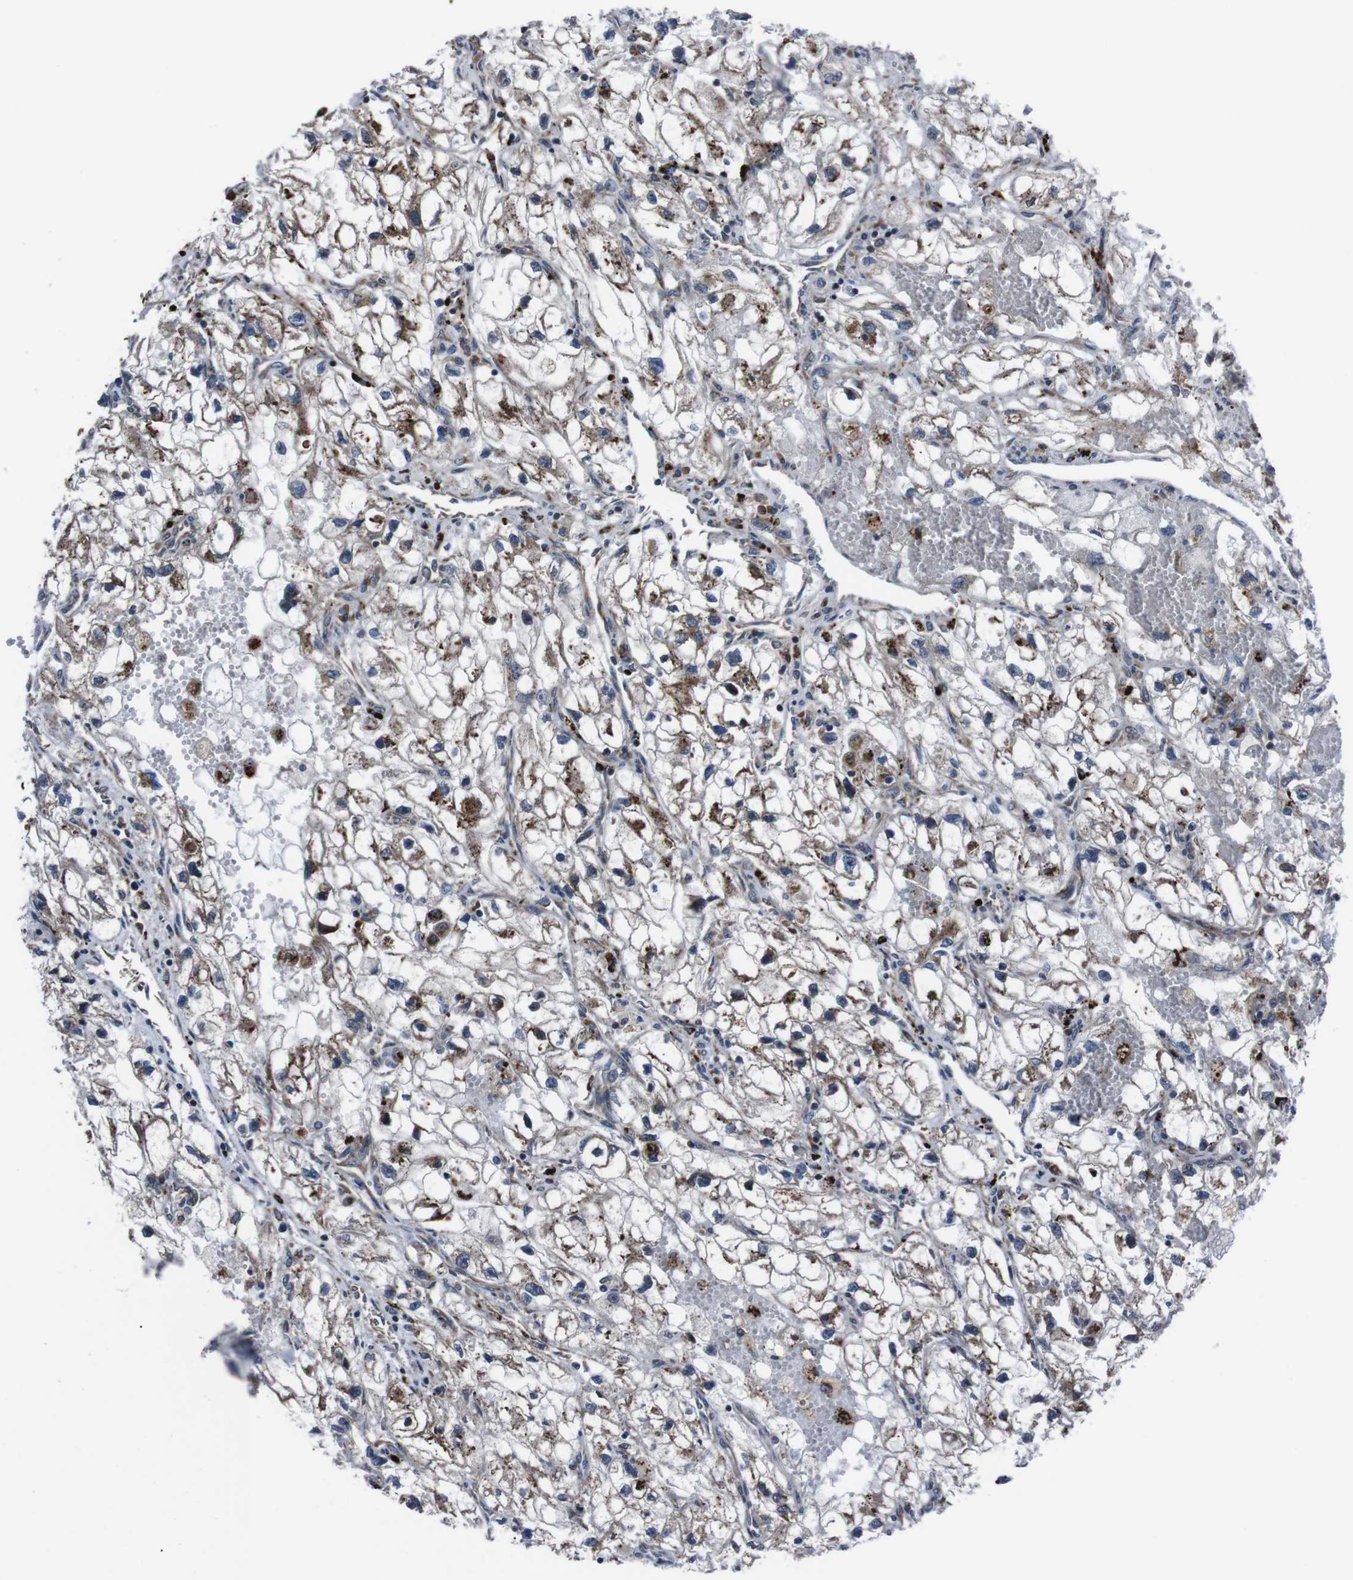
{"staining": {"intensity": "moderate", "quantity": "25%-75%", "location": "cytoplasmic/membranous"}, "tissue": "renal cancer", "cell_type": "Tumor cells", "image_type": "cancer", "snomed": [{"axis": "morphology", "description": "Adenocarcinoma, NOS"}, {"axis": "topography", "description": "Kidney"}], "caption": "A photomicrograph of renal cancer stained for a protein exhibits moderate cytoplasmic/membranous brown staining in tumor cells.", "gene": "EIF4A2", "patient": {"sex": "female", "age": 70}}